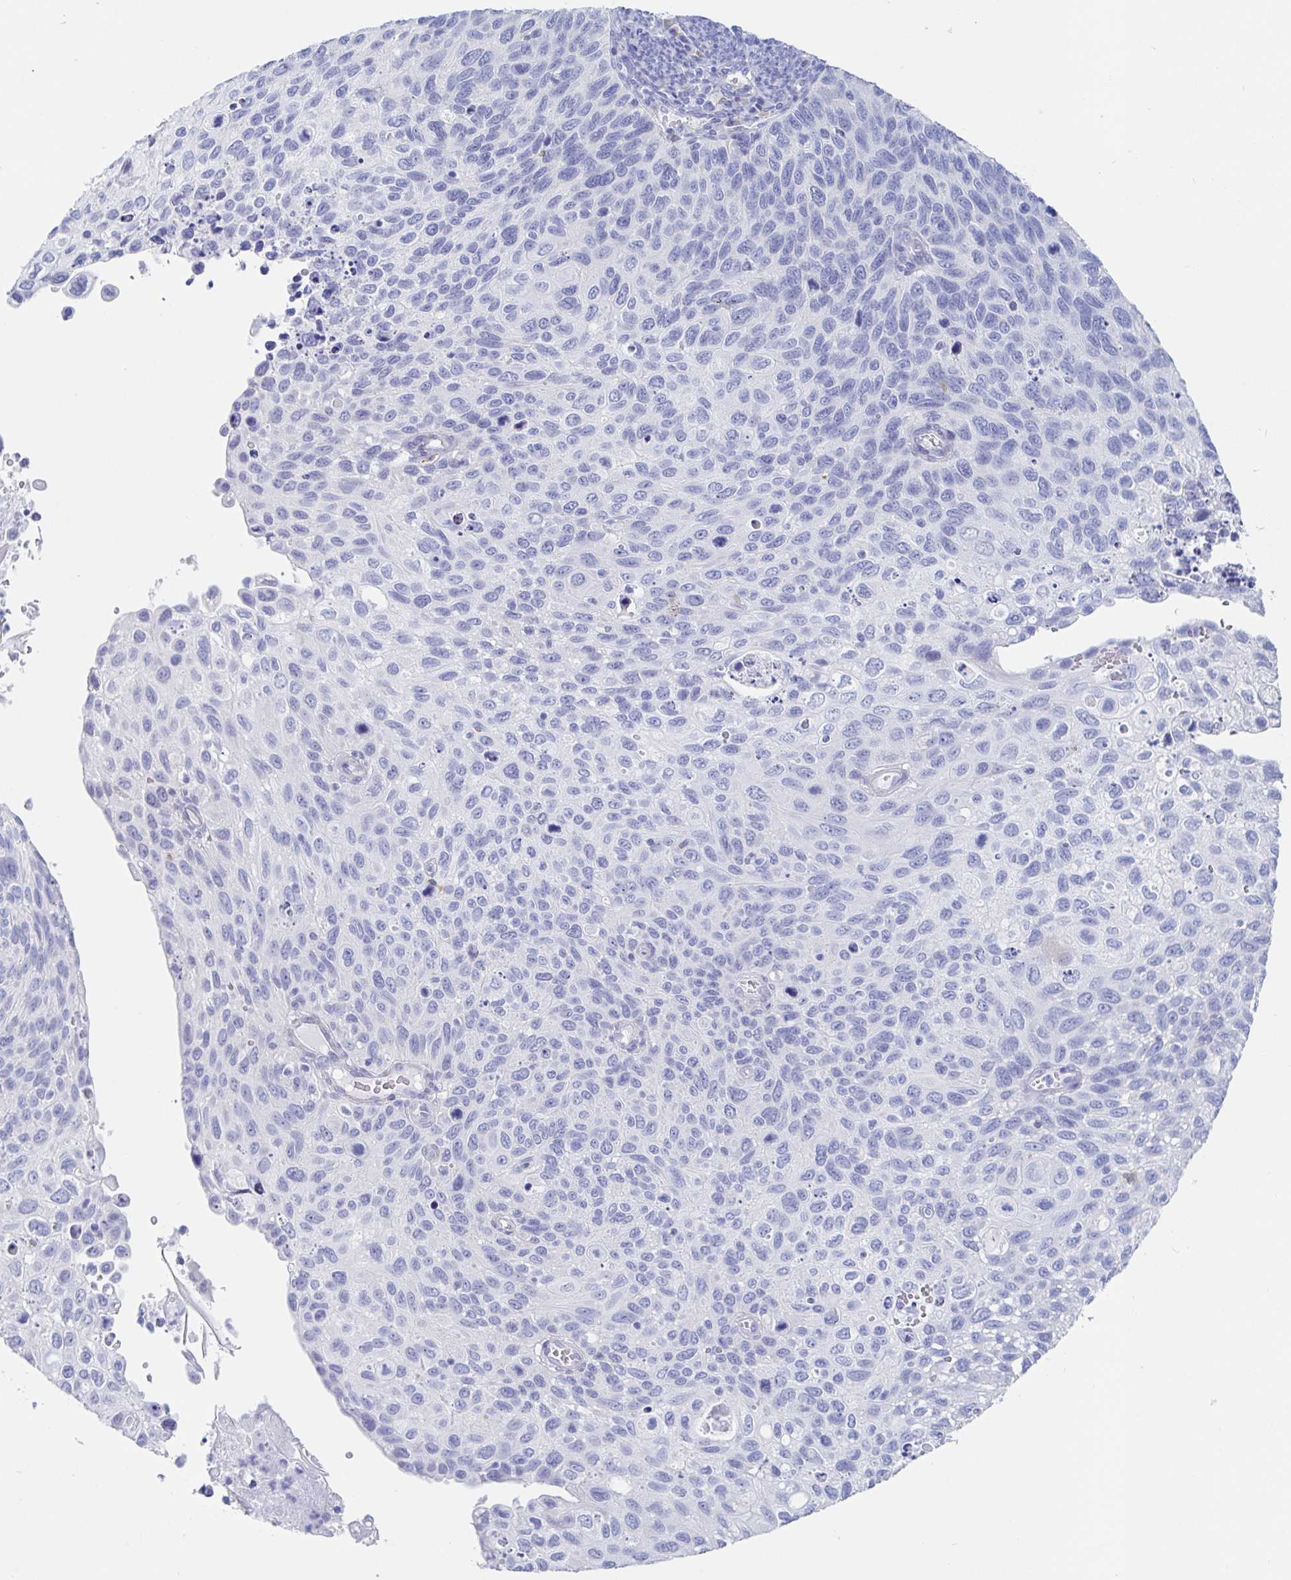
{"staining": {"intensity": "negative", "quantity": "none", "location": "none"}, "tissue": "cervical cancer", "cell_type": "Tumor cells", "image_type": "cancer", "snomed": [{"axis": "morphology", "description": "Squamous cell carcinoma, NOS"}, {"axis": "topography", "description": "Cervix"}], "caption": "Micrograph shows no protein expression in tumor cells of squamous cell carcinoma (cervical) tissue.", "gene": "PACSIN1", "patient": {"sex": "female", "age": 70}}